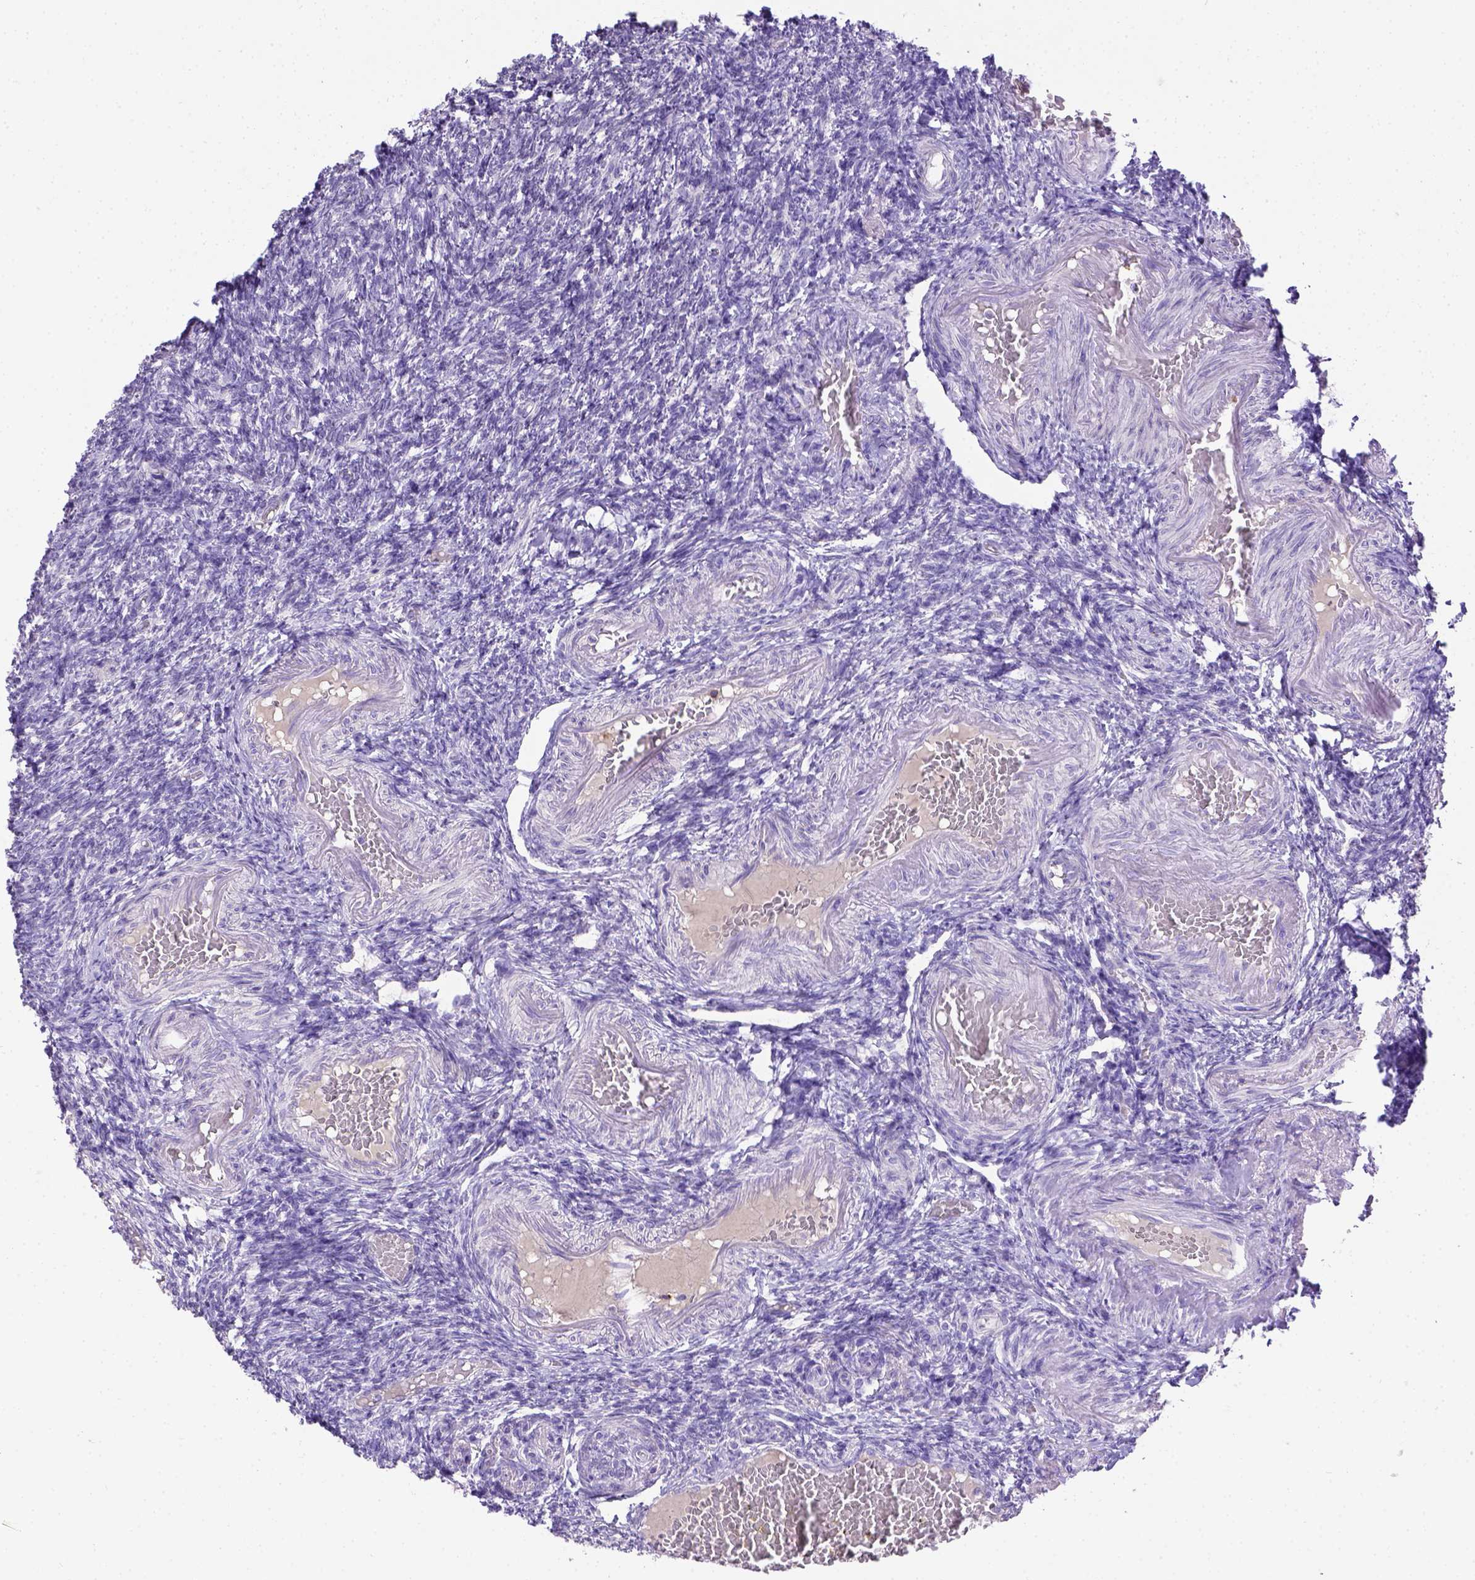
{"staining": {"intensity": "negative", "quantity": "none", "location": "none"}, "tissue": "ovary", "cell_type": "Follicle cells", "image_type": "normal", "snomed": [{"axis": "morphology", "description": "Normal tissue, NOS"}, {"axis": "topography", "description": "Ovary"}], "caption": "IHC photomicrograph of benign ovary: human ovary stained with DAB (3,3'-diaminobenzidine) exhibits no significant protein positivity in follicle cells.", "gene": "B3GAT1", "patient": {"sex": "female", "age": 39}}